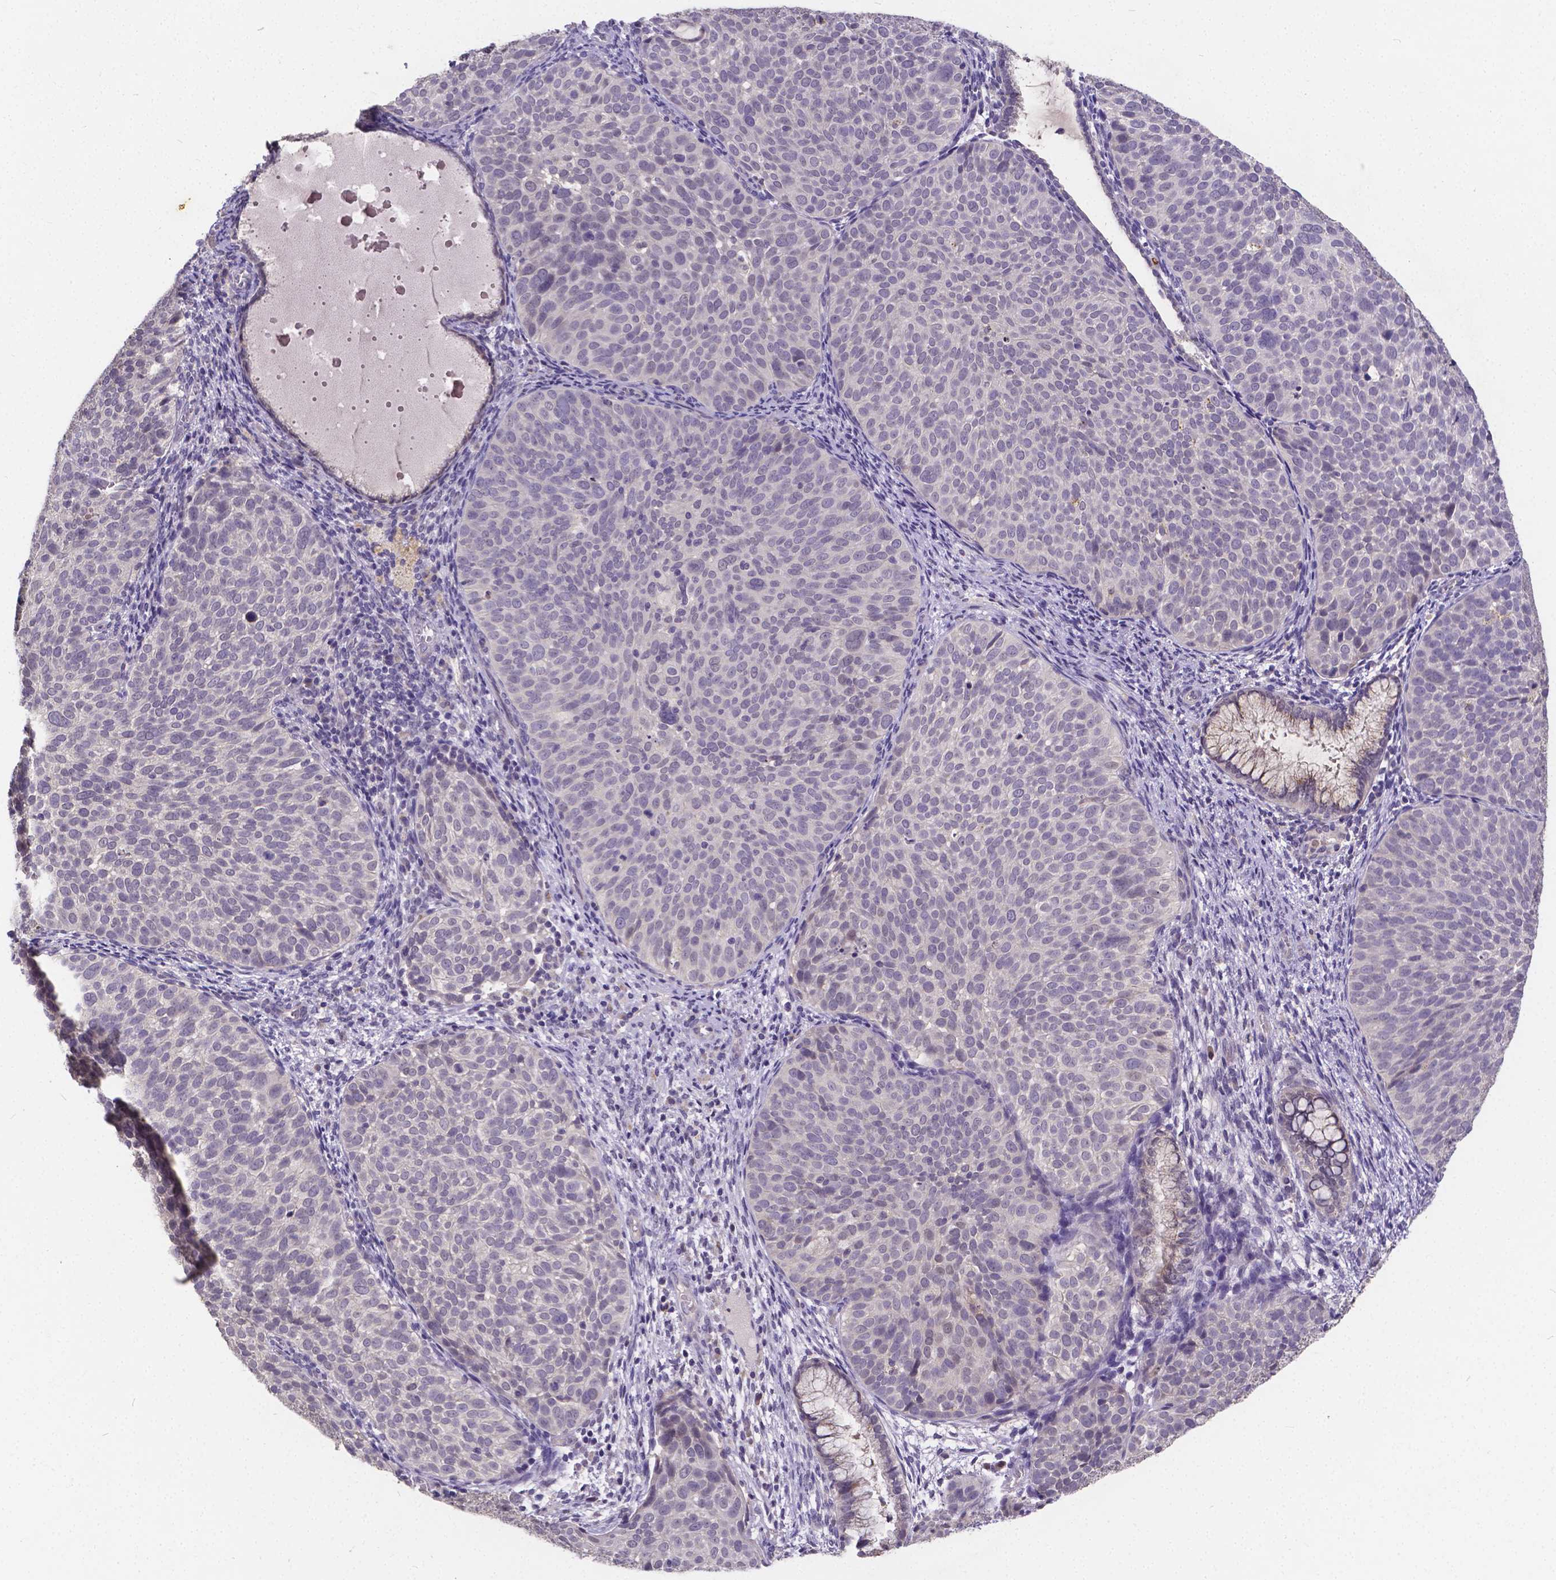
{"staining": {"intensity": "negative", "quantity": "none", "location": "none"}, "tissue": "cervical cancer", "cell_type": "Tumor cells", "image_type": "cancer", "snomed": [{"axis": "morphology", "description": "Squamous cell carcinoma, NOS"}, {"axis": "topography", "description": "Cervix"}], "caption": "DAB (3,3'-diaminobenzidine) immunohistochemical staining of human squamous cell carcinoma (cervical) displays no significant expression in tumor cells.", "gene": "CTNNA2", "patient": {"sex": "female", "age": 39}}